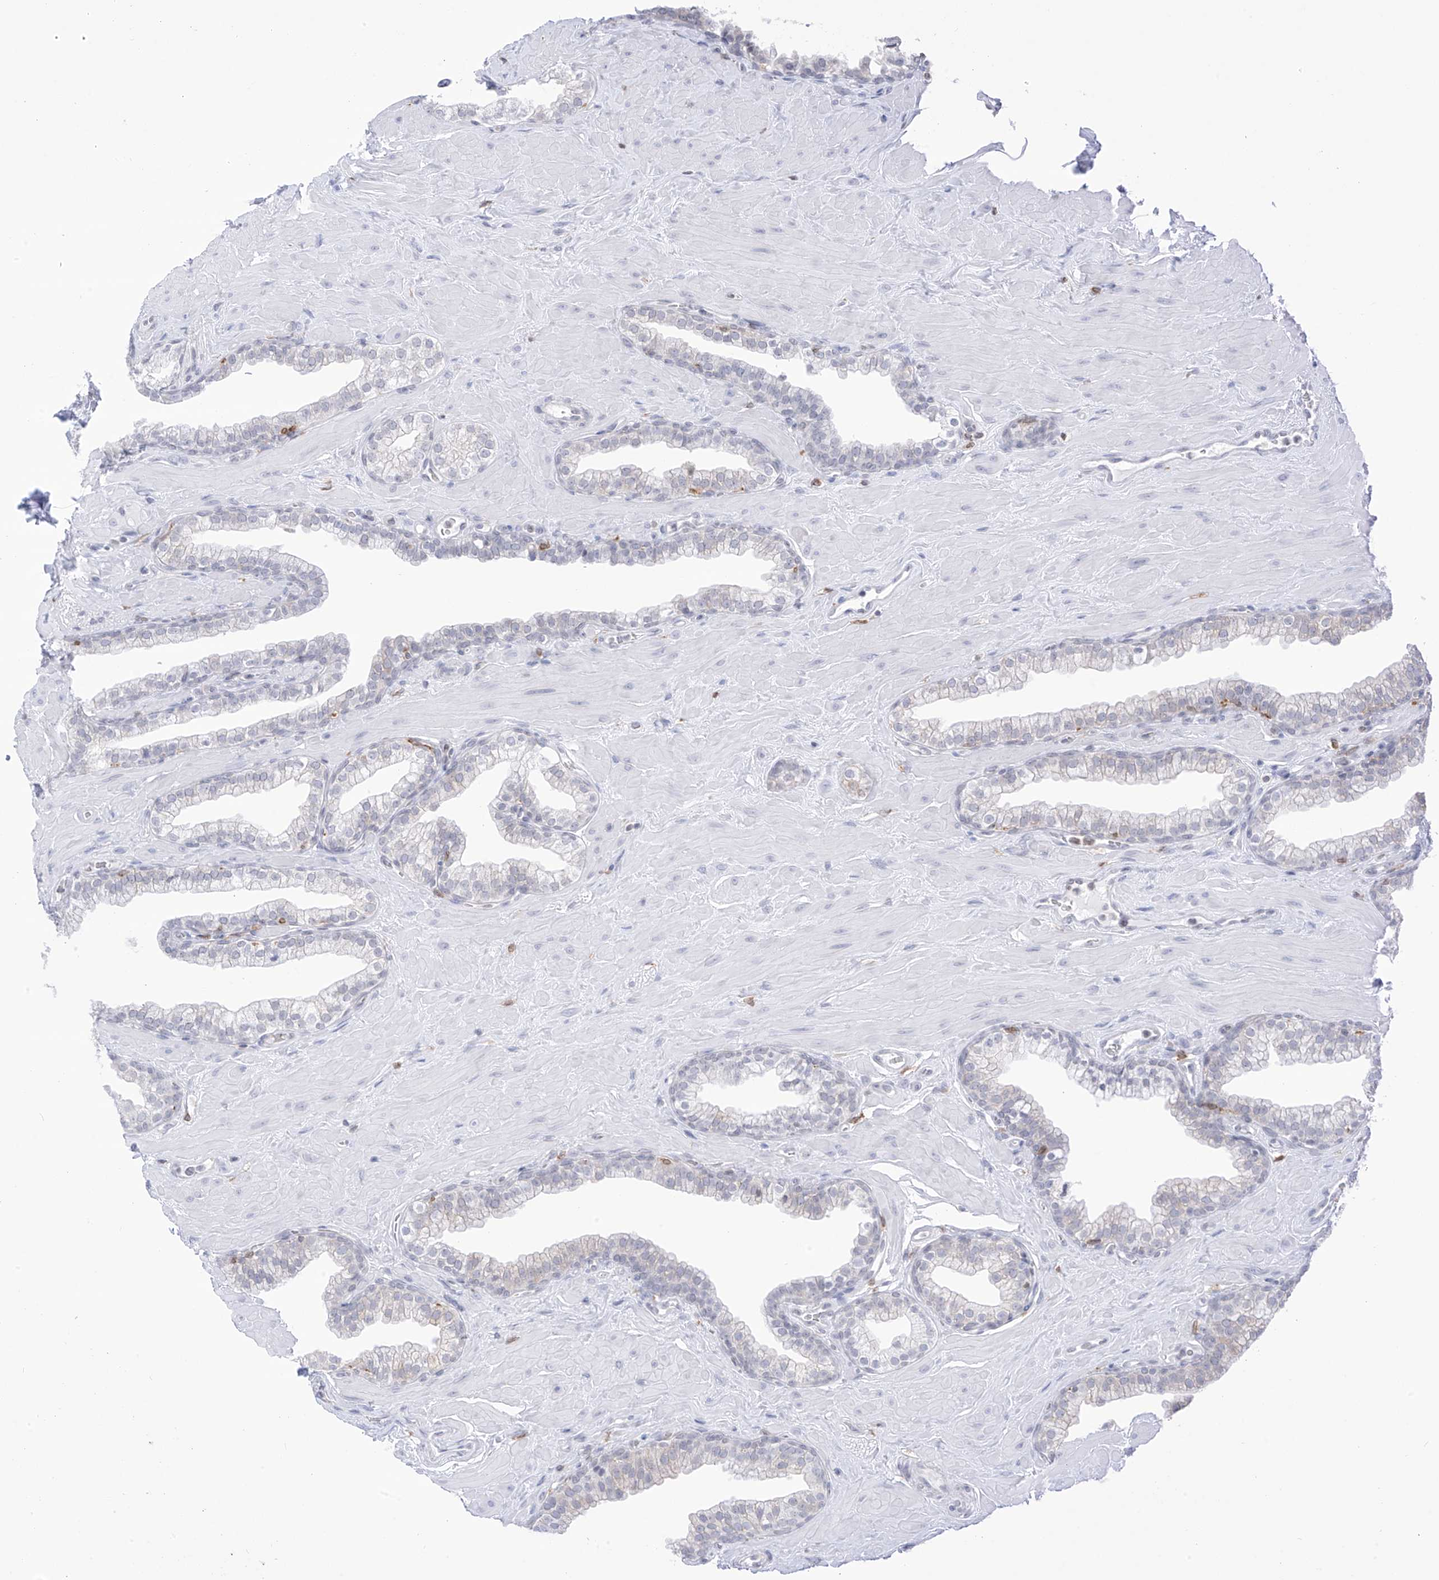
{"staining": {"intensity": "weak", "quantity": "<25%", "location": "cytoplasmic/membranous"}, "tissue": "prostate", "cell_type": "Glandular cells", "image_type": "normal", "snomed": [{"axis": "morphology", "description": "Normal tissue, NOS"}, {"axis": "morphology", "description": "Urothelial carcinoma, Low grade"}, {"axis": "topography", "description": "Urinary bladder"}, {"axis": "topography", "description": "Prostate"}], "caption": "A high-resolution histopathology image shows immunohistochemistry (IHC) staining of benign prostate, which exhibits no significant staining in glandular cells. Brightfield microscopy of immunohistochemistry stained with DAB (3,3'-diaminobenzidine) (brown) and hematoxylin (blue), captured at high magnification.", "gene": "TBXAS1", "patient": {"sex": "male", "age": 60}}